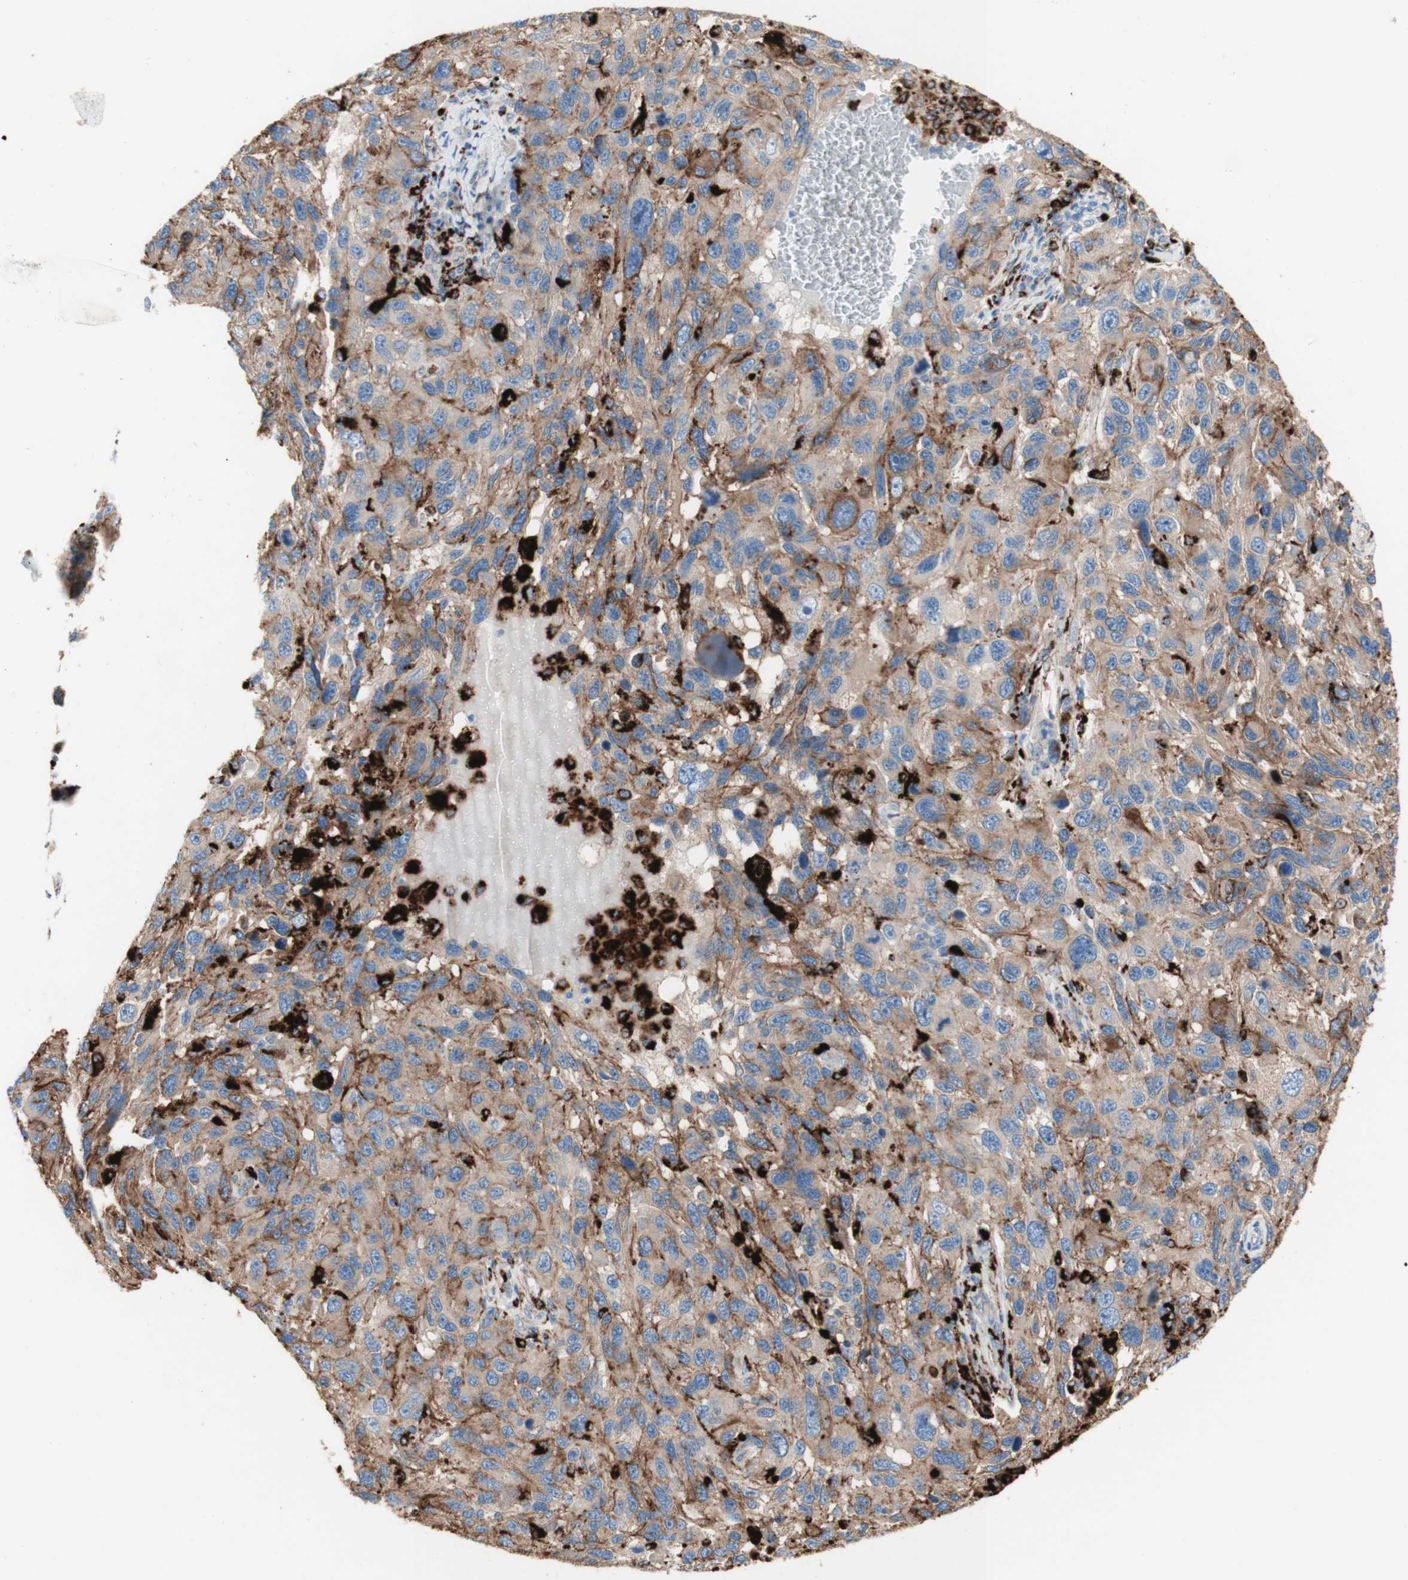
{"staining": {"intensity": "moderate", "quantity": "25%-75%", "location": "cytoplasmic/membranous"}, "tissue": "melanoma", "cell_type": "Tumor cells", "image_type": "cancer", "snomed": [{"axis": "morphology", "description": "Malignant melanoma, NOS"}, {"axis": "topography", "description": "Skin"}], "caption": "A brown stain shows moderate cytoplasmic/membranous positivity of a protein in malignant melanoma tumor cells. Immunohistochemistry stains the protein in brown and the nuclei are stained blue.", "gene": "URB2", "patient": {"sex": "male", "age": 53}}